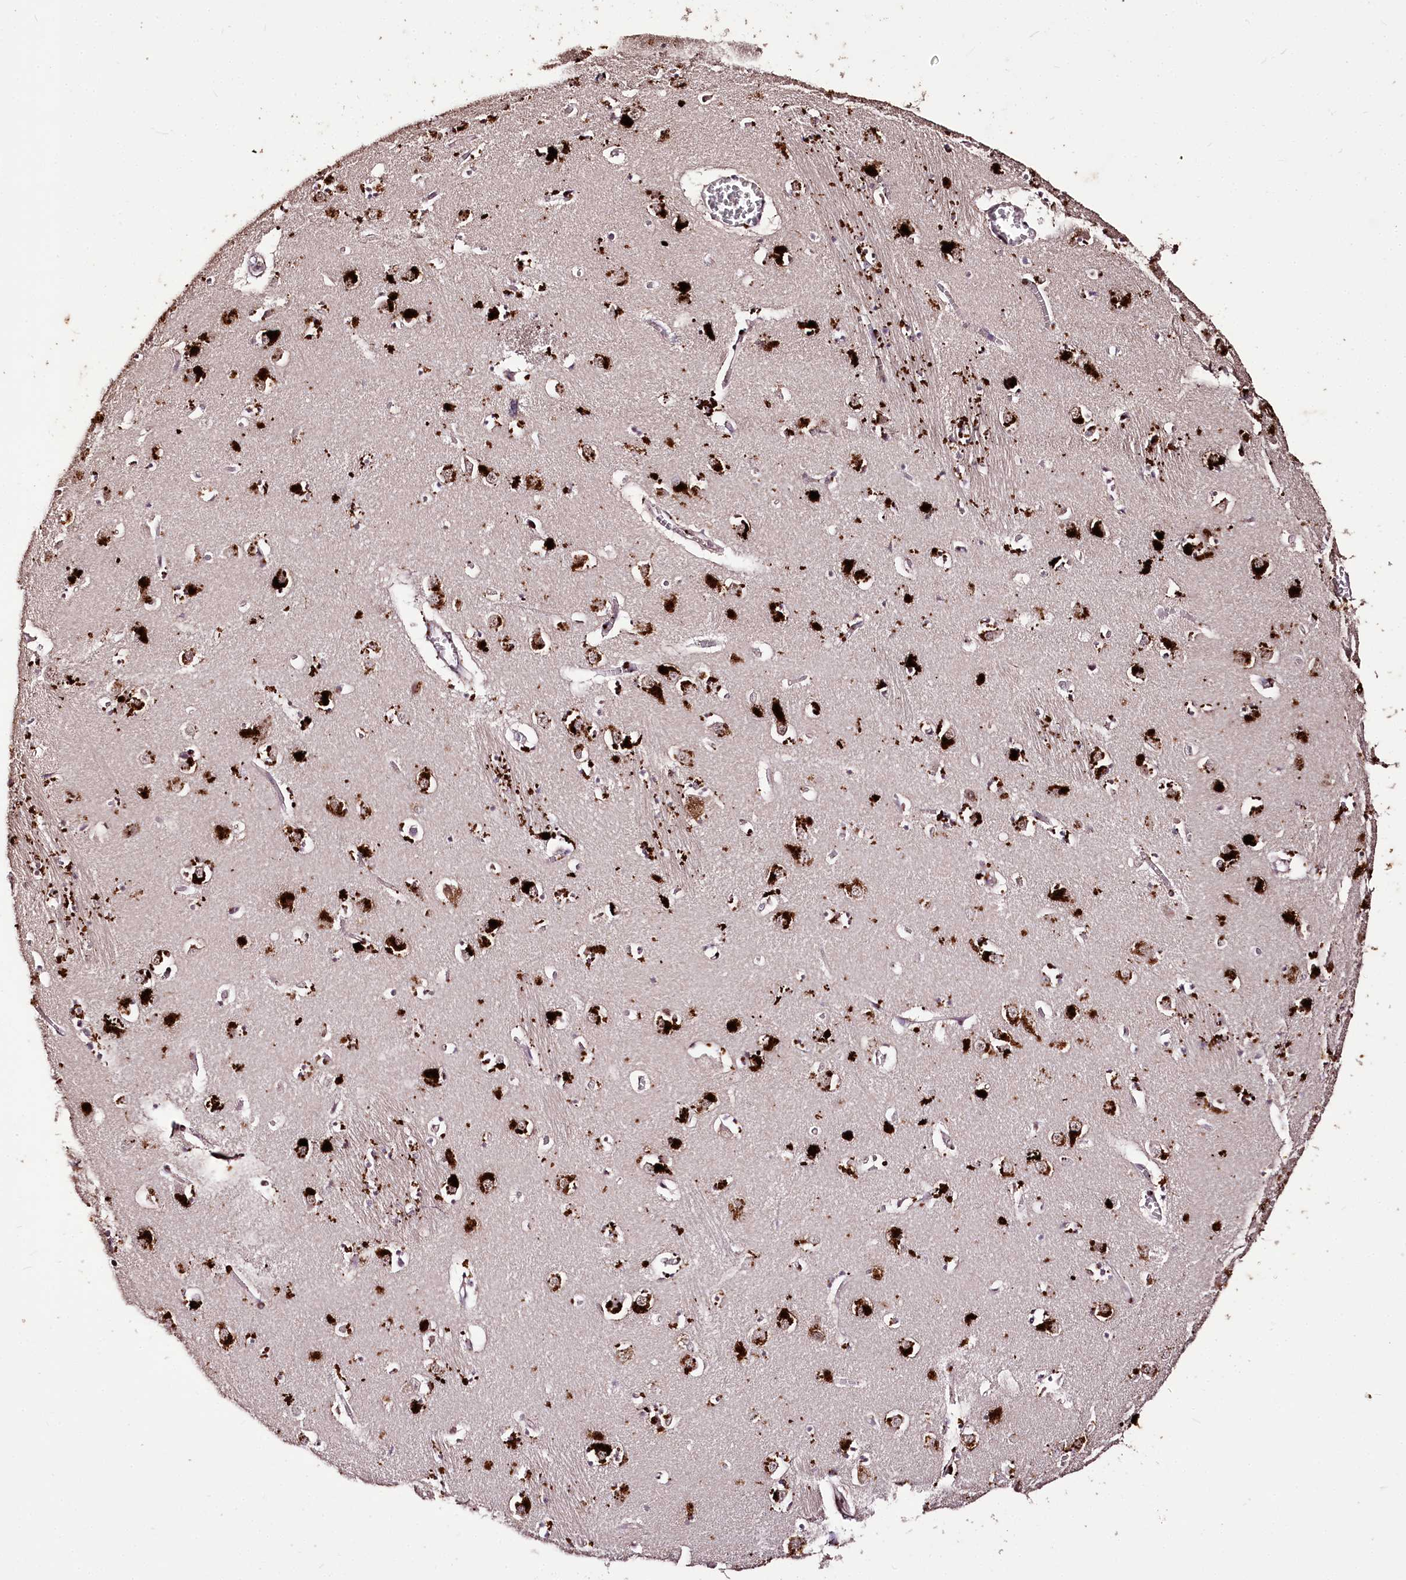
{"staining": {"intensity": "strong", "quantity": "25%-75%", "location": "cytoplasmic/membranous"}, "tissue": "caudate", "cell_type": "Glial cells", "image_type": "normal", "snomed": [{"axis": "morphology", "description": "Normal tissue, NOS"}, {"axis": "topography", "description": "Lateral ventricle wall"}], "caption": "Caudate stained for a protein exhibits strong cytoplasmic/membranous positivity in glial cells. (Brightfield microscopy of DAB IHC at high magnification).", "gene": "CARD19", "patient": {"sex": "male", "age": 70}}